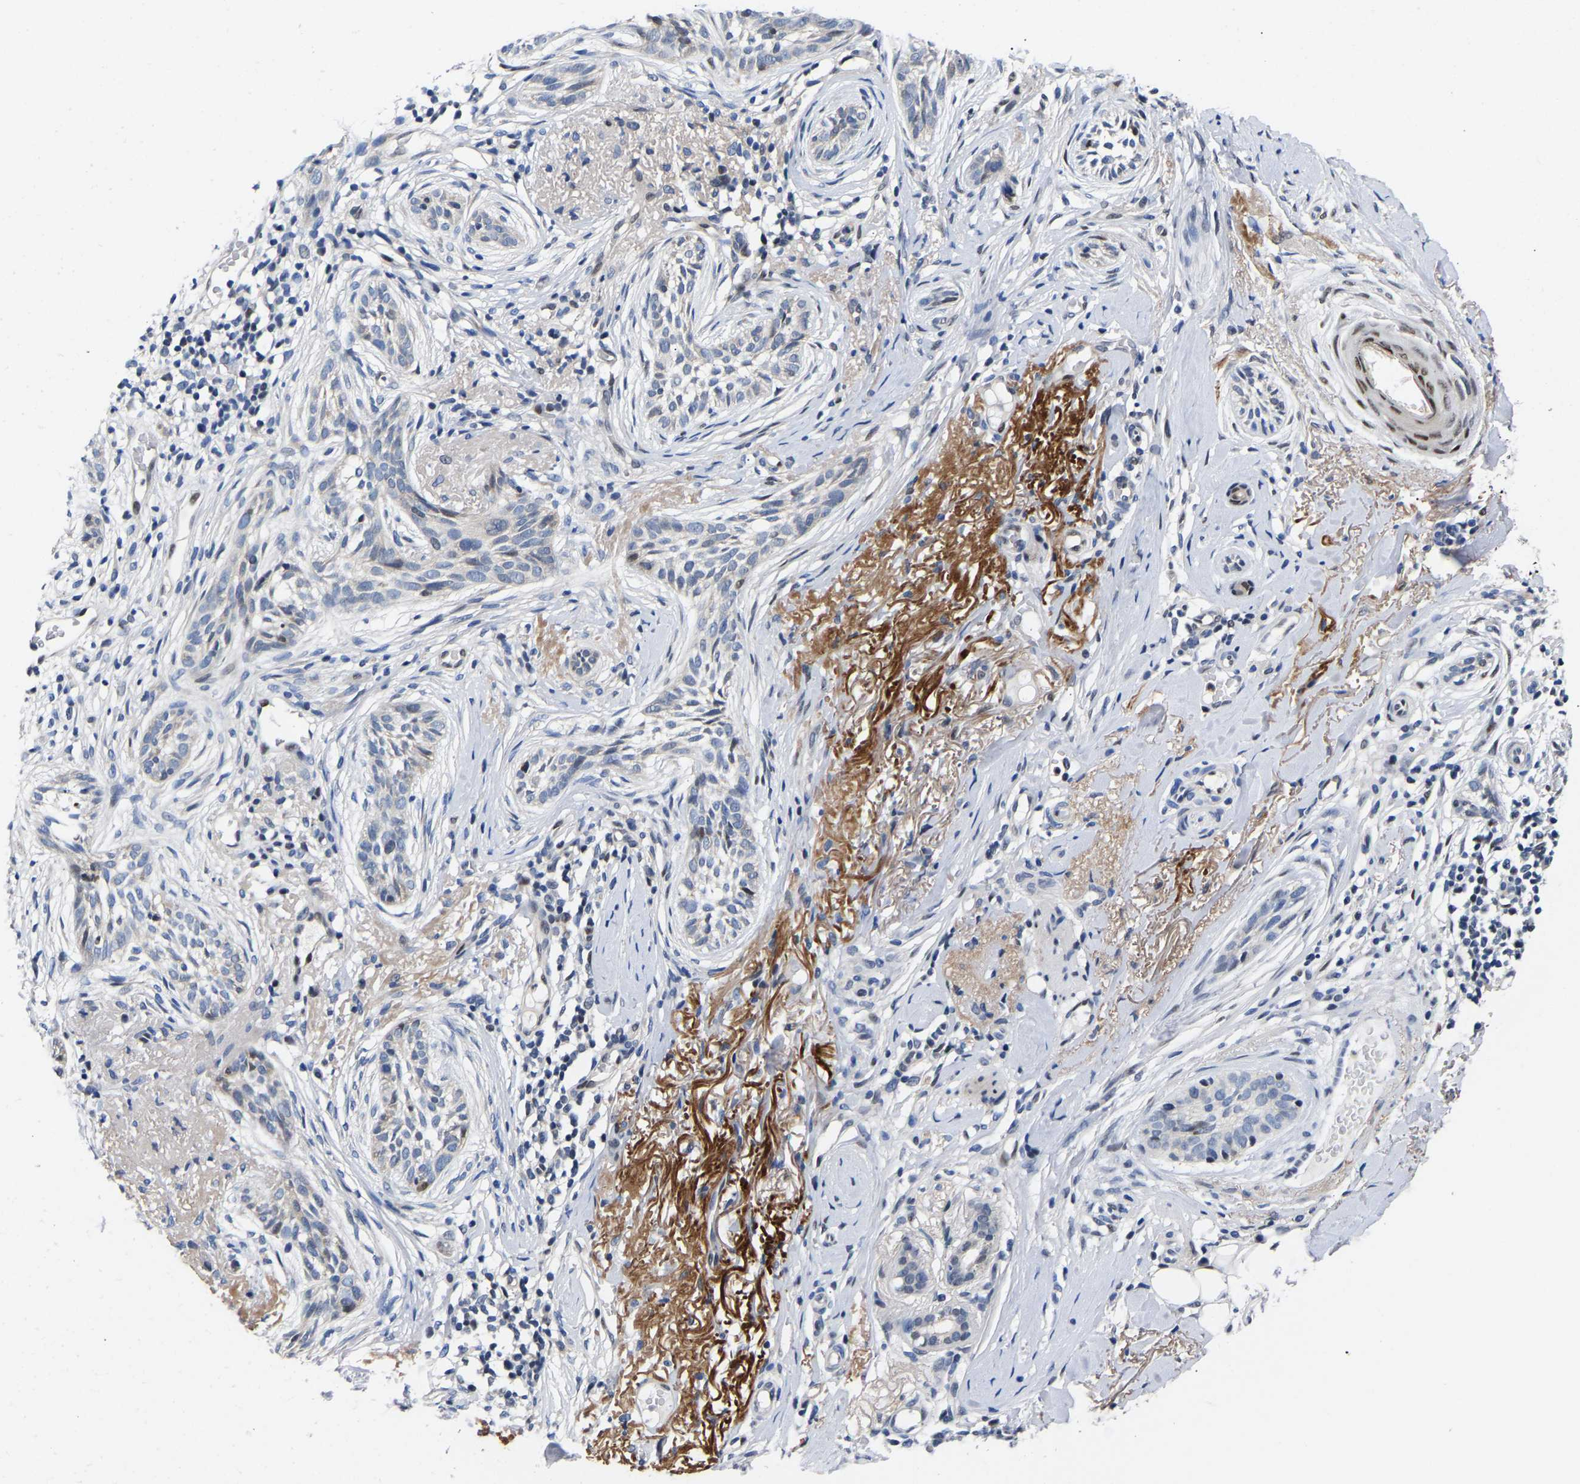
{"staining": {"intensity": "moderate", "quantity": "<25%", "location": "nuclear"}, "tissue": "skin cancer", "cell_type": "Tumor cells", "image_type": "cancer", "snomed": [{"axis": "morphology", "description": "Basal cell carcinoma"}, {"axis": "topography", "description": "Skin"}], "caption": "Basal cell carcinoma (skin) stained for a protein demonstrates moderate nuclear positivity in tumor cells.", "gene": "PTRHD1", "patient": {"sex": "female", "age": 88}}